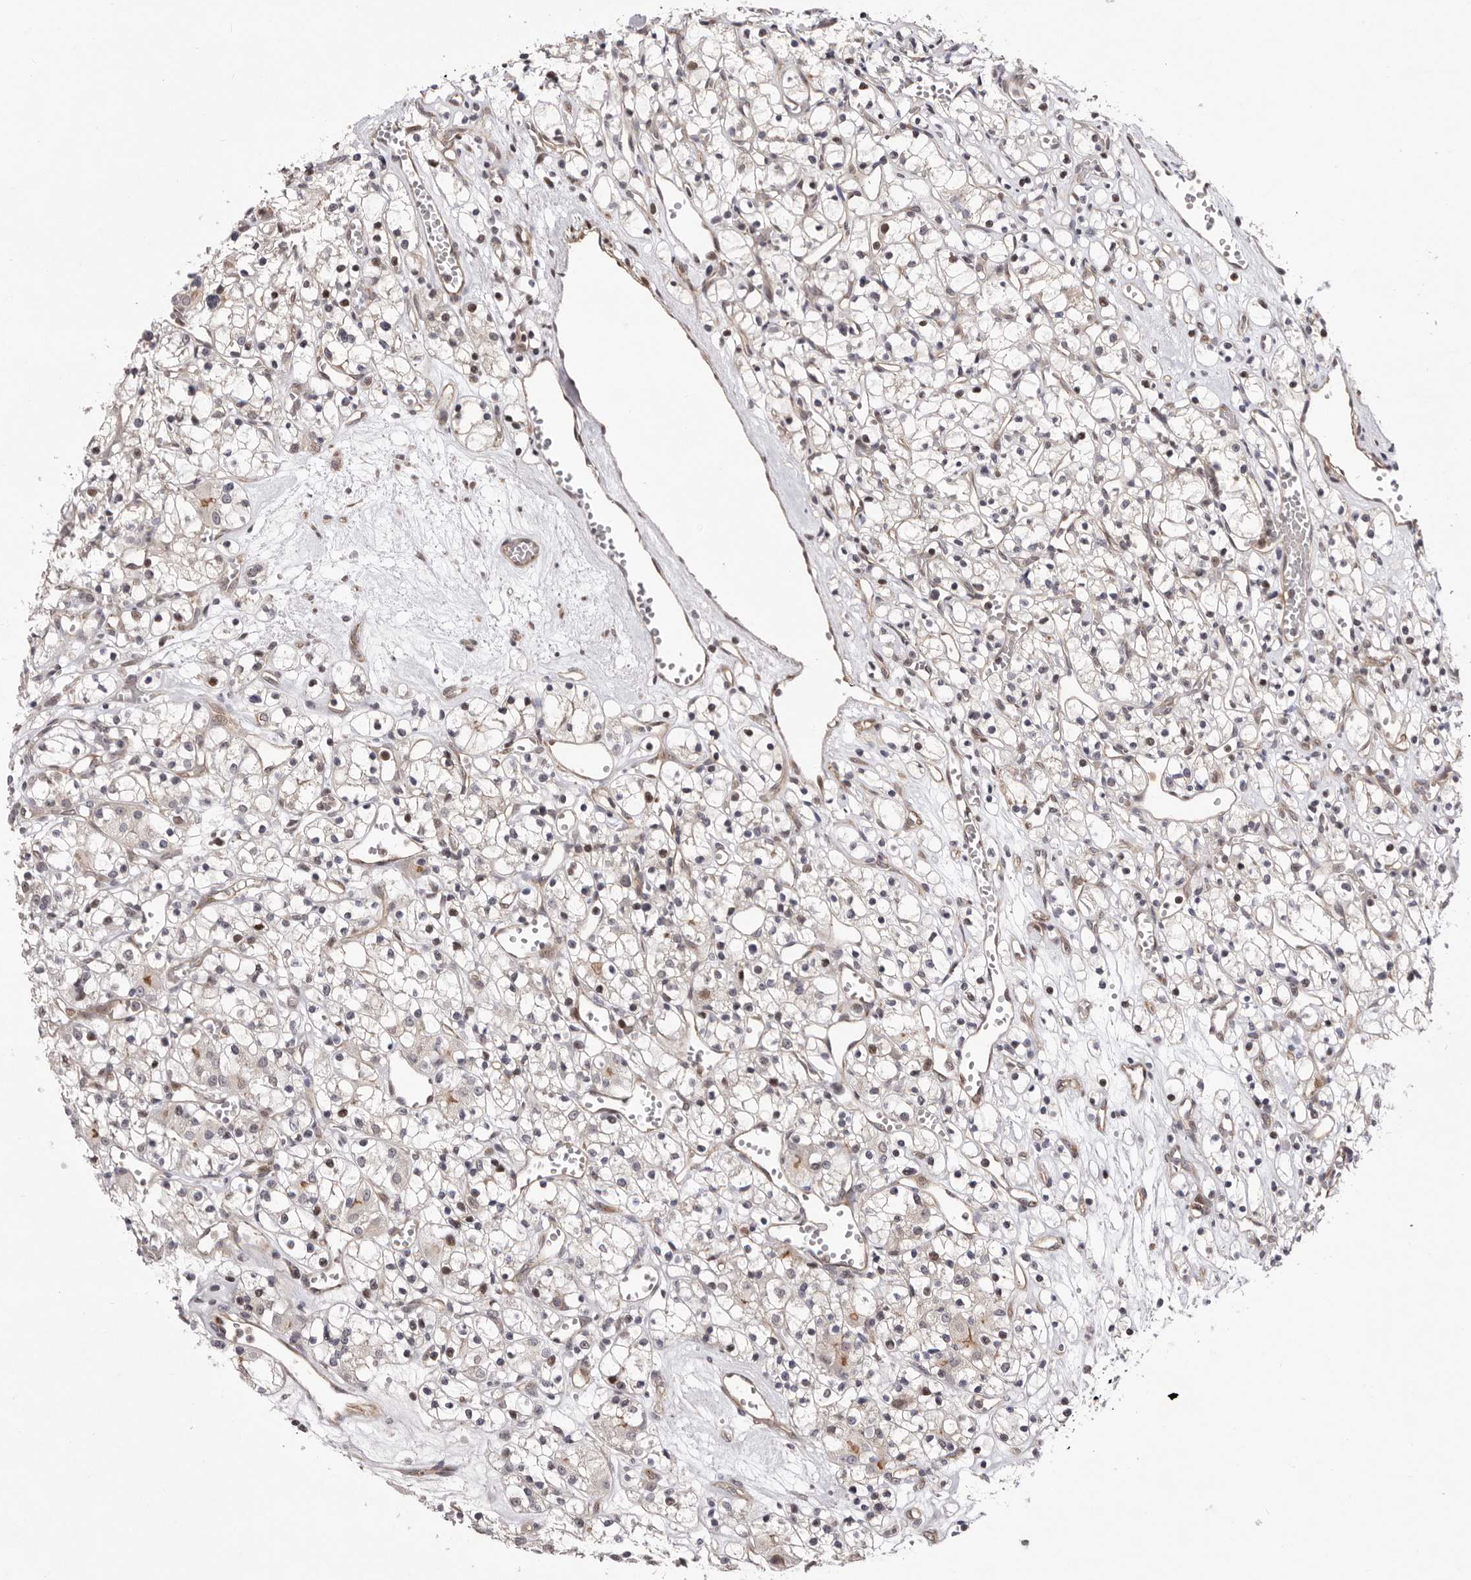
{"staining": {"intensity": "moderate", "quantity": "<25%", "location": "nuclear"}, "tissue": "renal cancer", "cell_type": "Tumor cells", "image_type": "cancer", "snomed": [{"axis": "morphology", "description": "Adenocarcinoma, NOS"}, {"axis": "topography", "description": "Kidney"}], "caption": "Immunohistochemistry (IHC) (DAB (3,3'-diaminobenzidine)) staining of human renal cancer displays moderate nuclear protein expression in about <25% of tumor cells.", "gene": "GLRX3", "patient": {"sex": "female", "age": 59}}